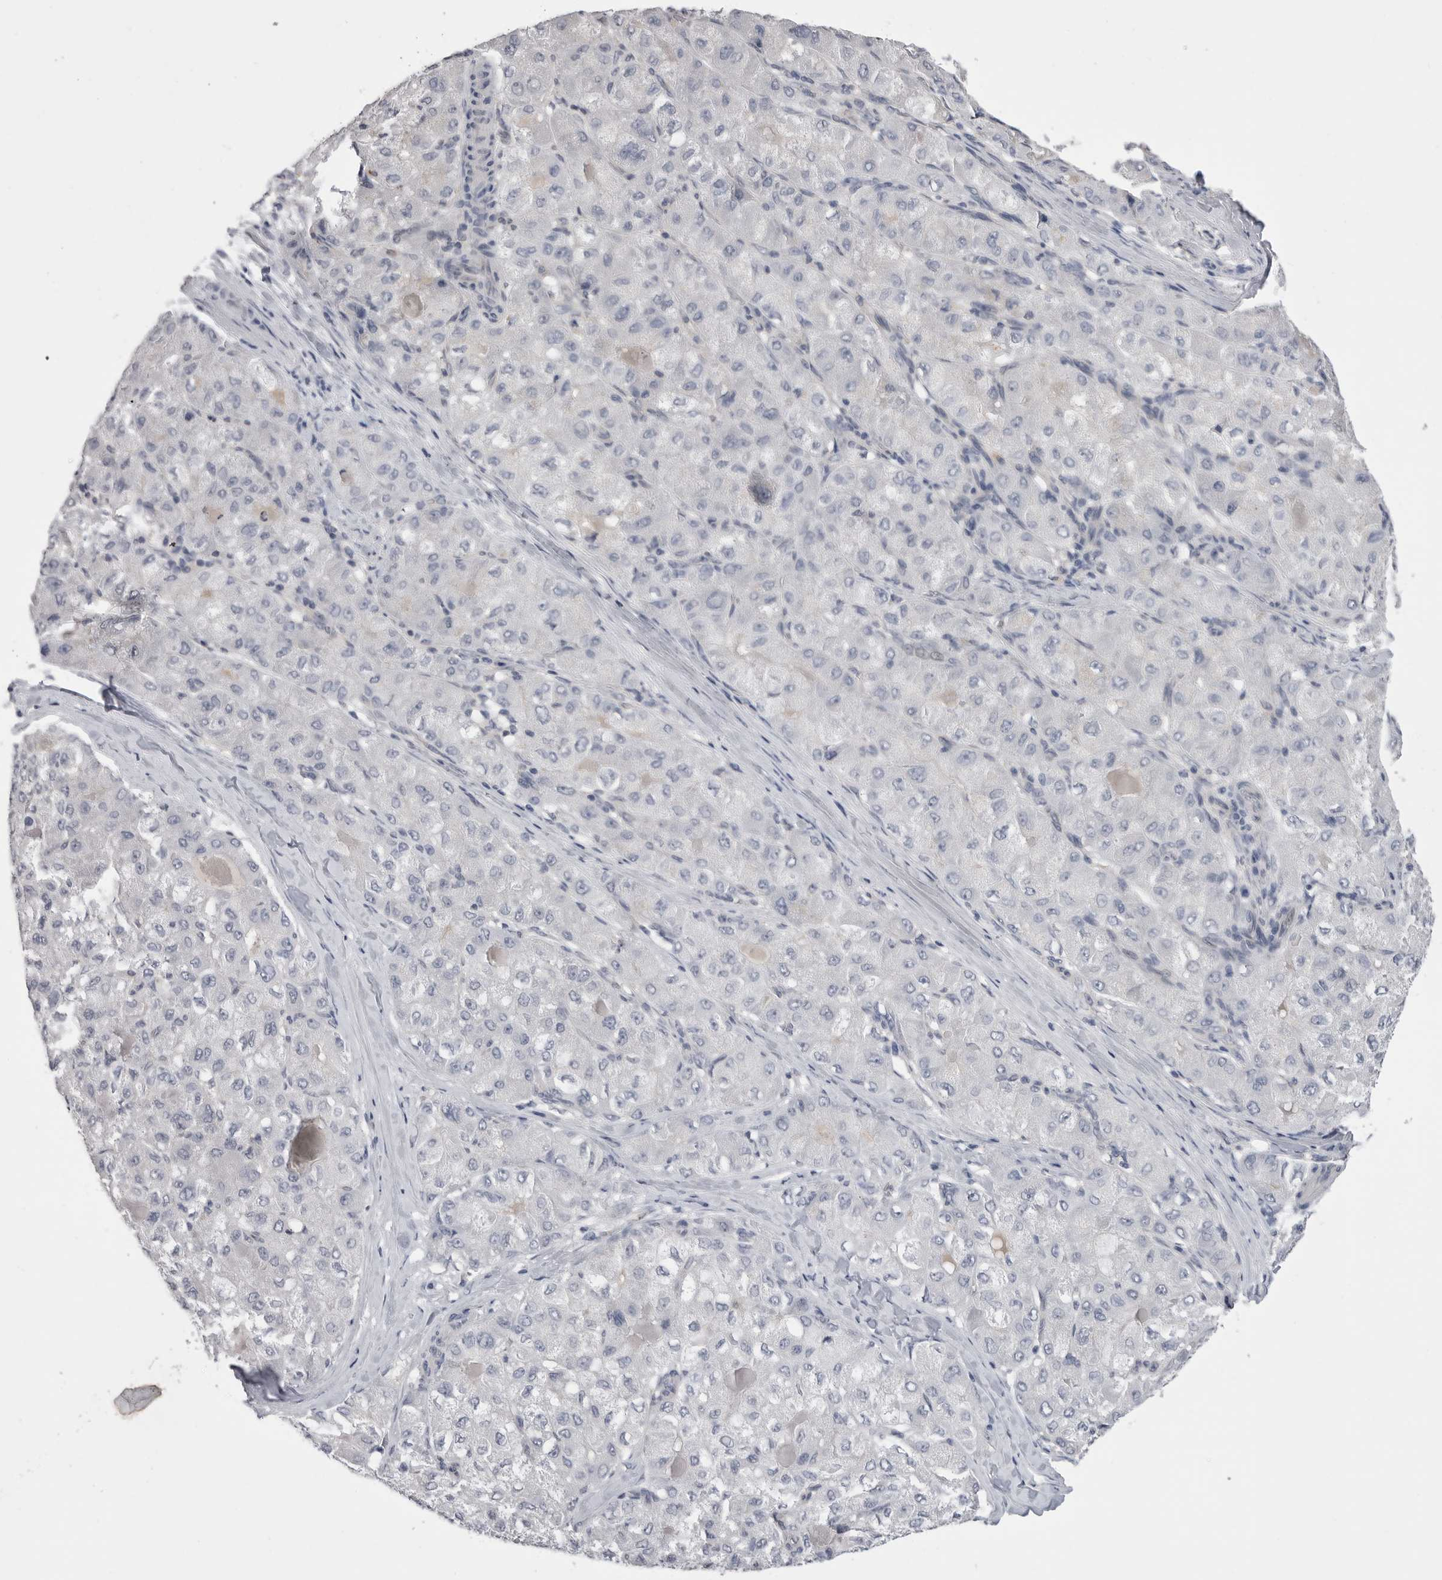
{"staining": {"intensity": "negative", "quantity": "none", "location": "none"}, "tissue": "liver cancer", "cell_type": "Tumor cells", "image_type": "cancer", "snomed": [{"axis": "morphology", "description": "Carcinoma, Hepatocellular, NOS"}, {"axis": "topography", "description": "Liver"}], "caption": "This is a image of immunohistochemistry staining of liver hepatocellular carcinoma, which shows no staining in tumor cells.", "gene": "DLGAP3", "patient": {"sex": "male", "age": 80}}